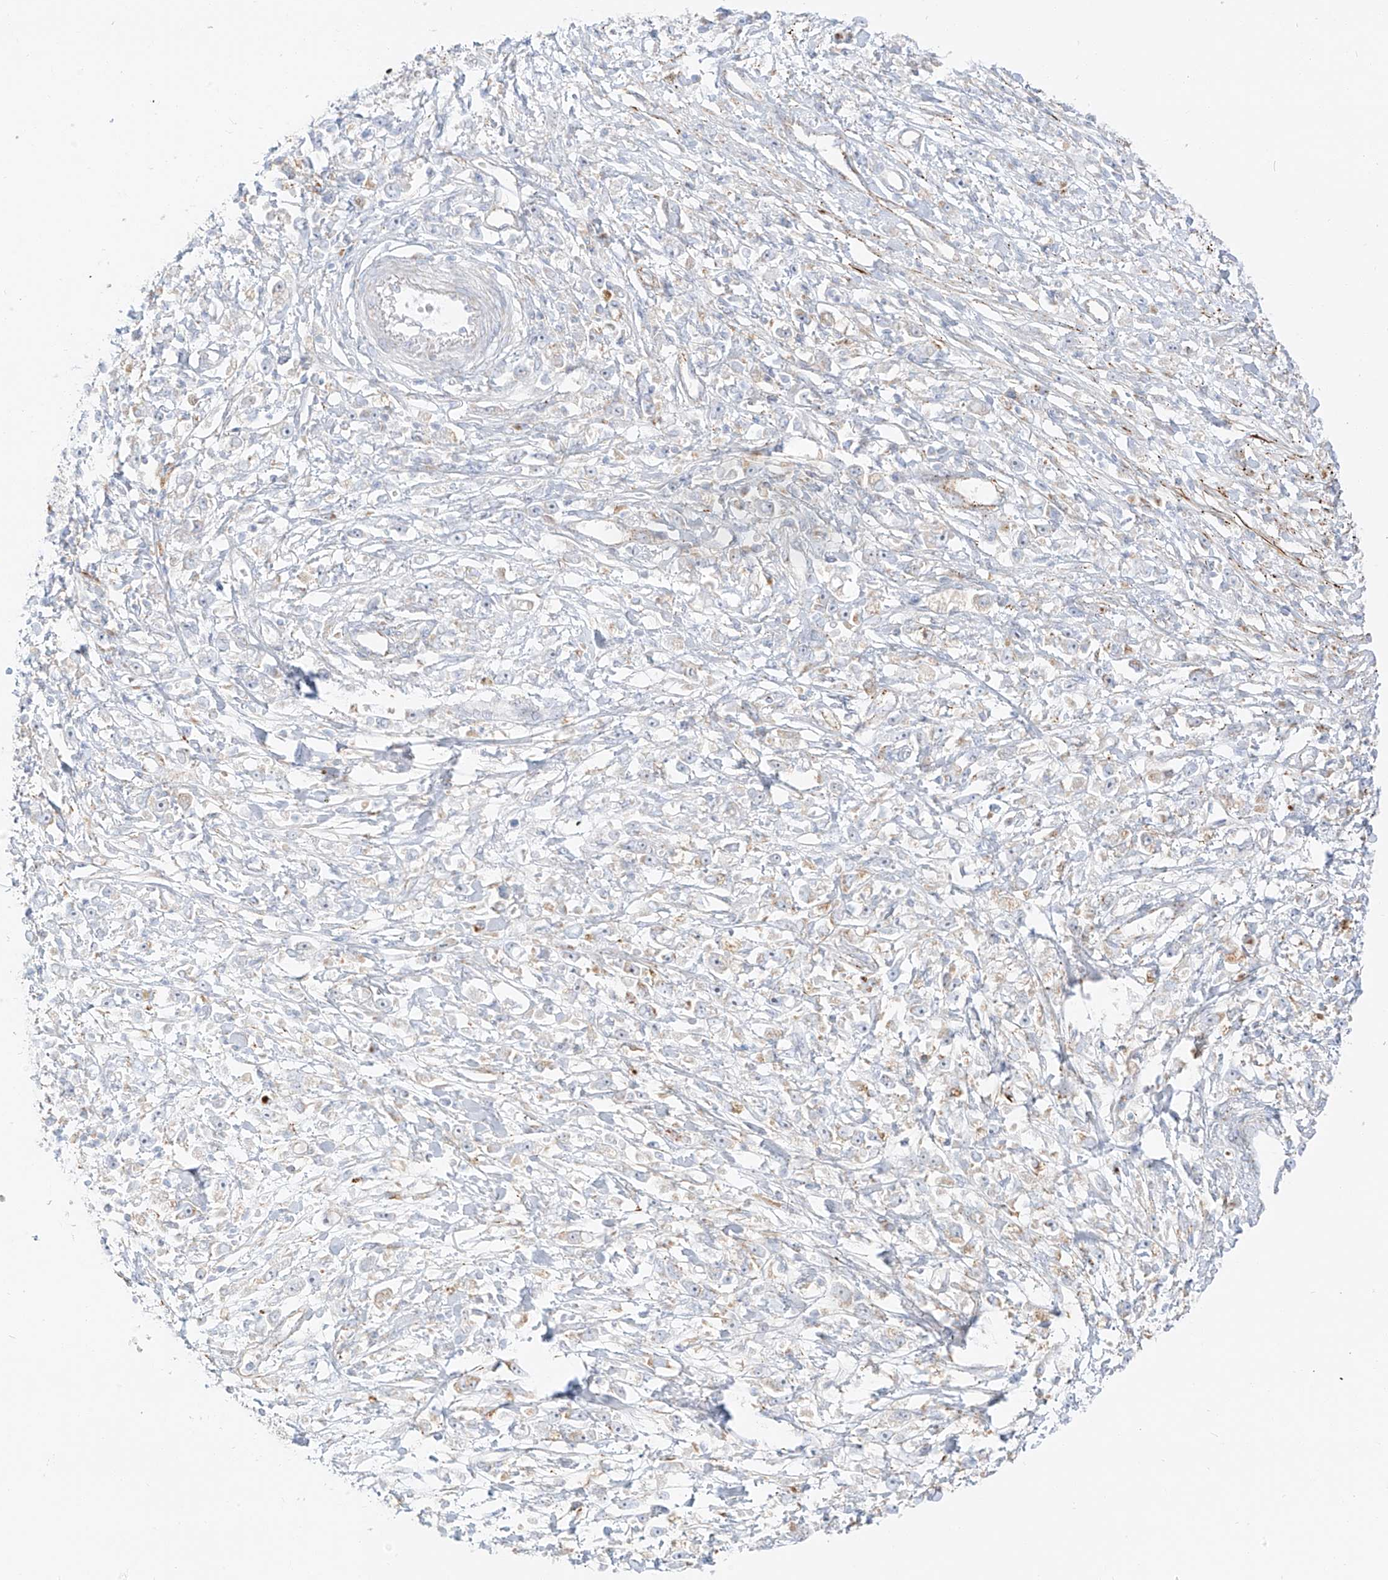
{"staining": {"intensity": "negative", "quantity": "none", "location": "none"}, "tissue": "stomach cancer", "cell_type": "Tumor cells", "image_type": "cancer", "snomed": [{"axis": "morphology", "description": "Adenocarcinoma, NOS"}, {"axis": "topography", "description": "Stomach"}], "caption": "Immunohistochemical staining of human adenocarcinoma (stomach) displays no significant expression in tumor cells. The staining was performed using DAB (3,3'-diaminobenzidine) to visualize the protein expression in brown, while the nuclei were stained in blue with hematoxylin (Magnification: 20x).", "gene": "SLC35F6", "patient": {"sex": "female", "age": 59}}